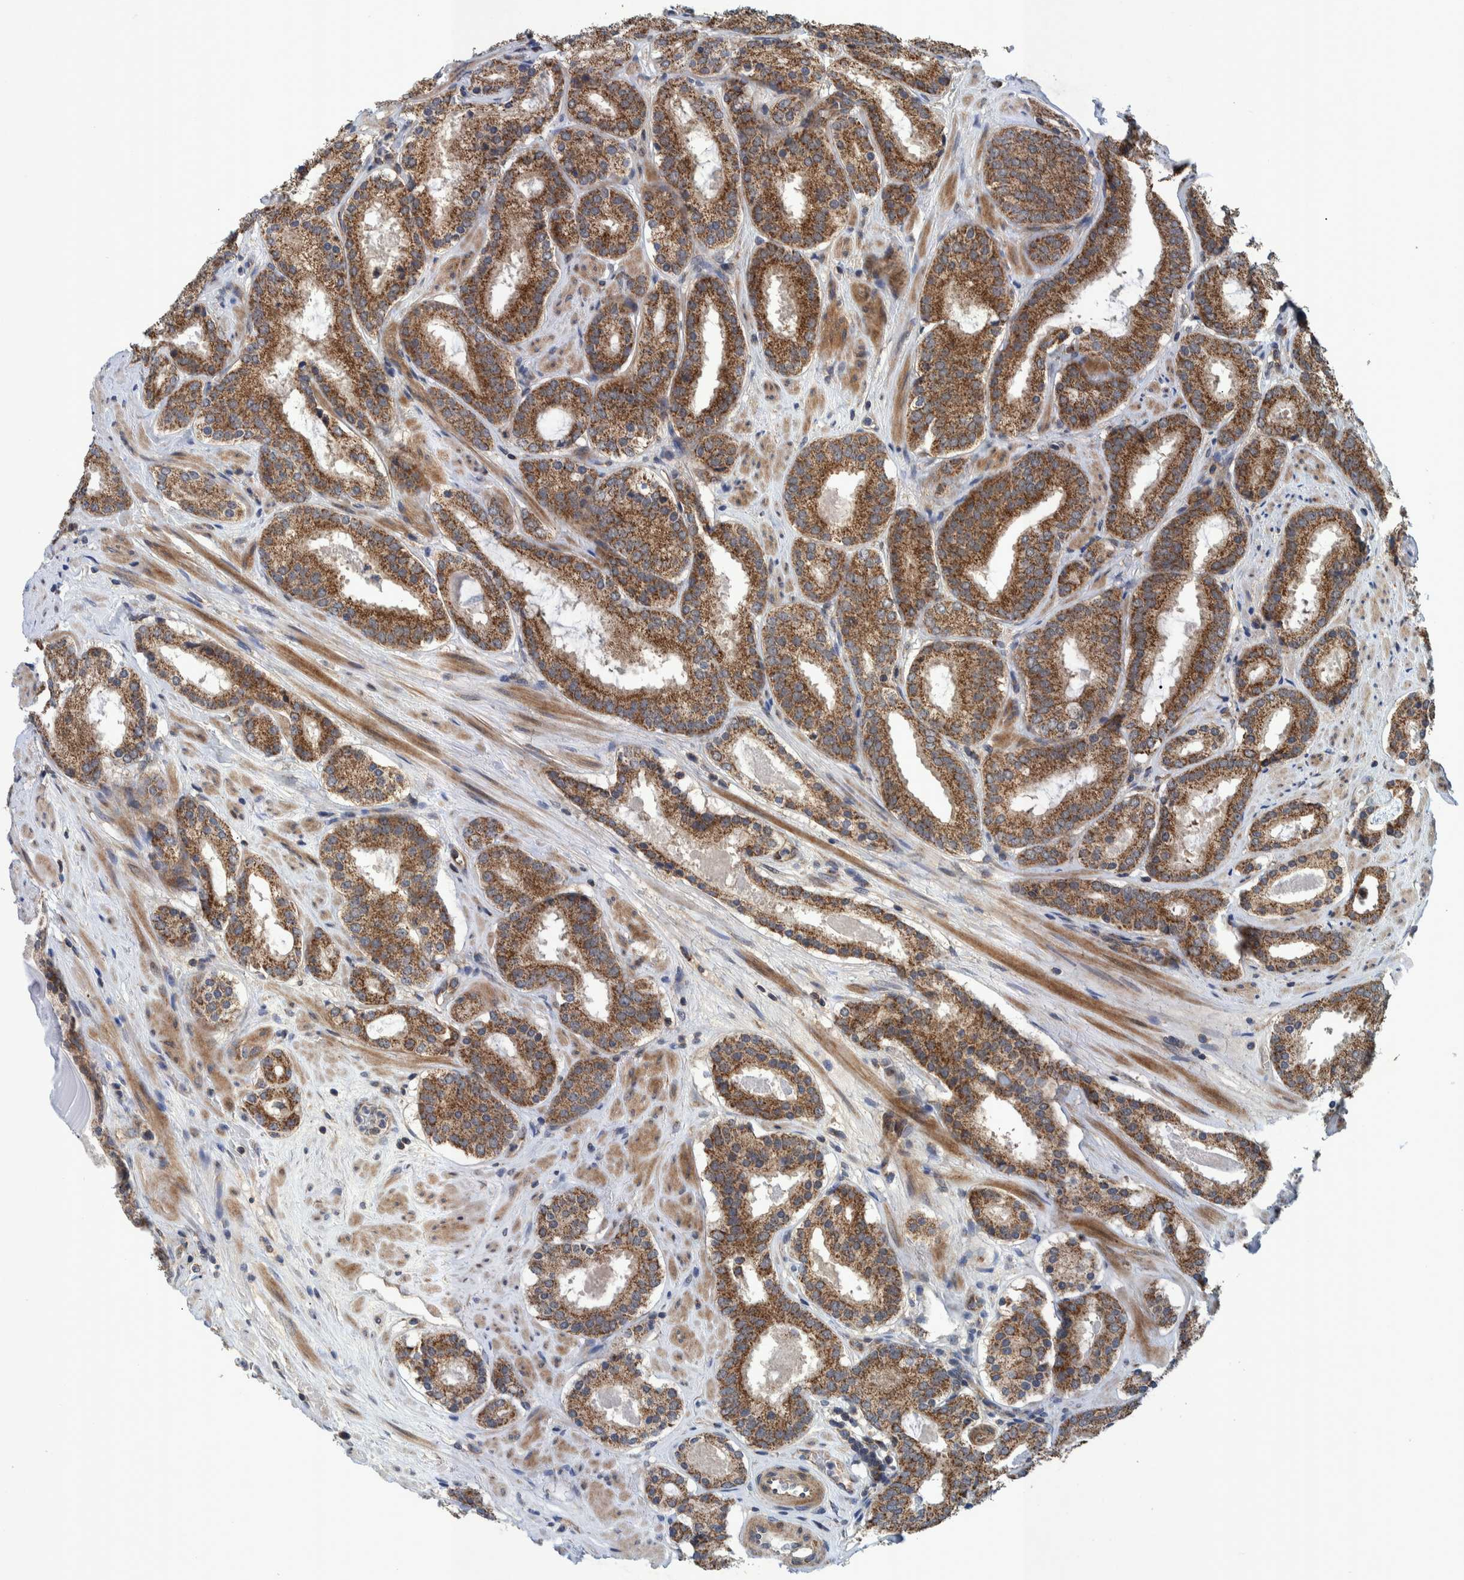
{"staining": {"intensity": "moderate", "quantity": ">75%", "location": "cytoplasmic/membranous"}, "tissue": "prostate cancer", "cell_type": "Tumor cells", "image_type": "cancer", "snomed": [{"axis": "morphology", "description": "Adenocarcinoma, Low grade"}, {"axis": "topography", "description": "Prostate"}], "caption": "Immunohistochemistry (IHC) (DAB (3,3'-diaminobenzidine)) staining of human prostate adenocarcinoma (low-grade) exhibits moderate cytoplasmic/membranous protein expression in approximately >75% of tumor cells.", "gene": "MRPS7", "patient": {"sex": "male", "age": 69}}